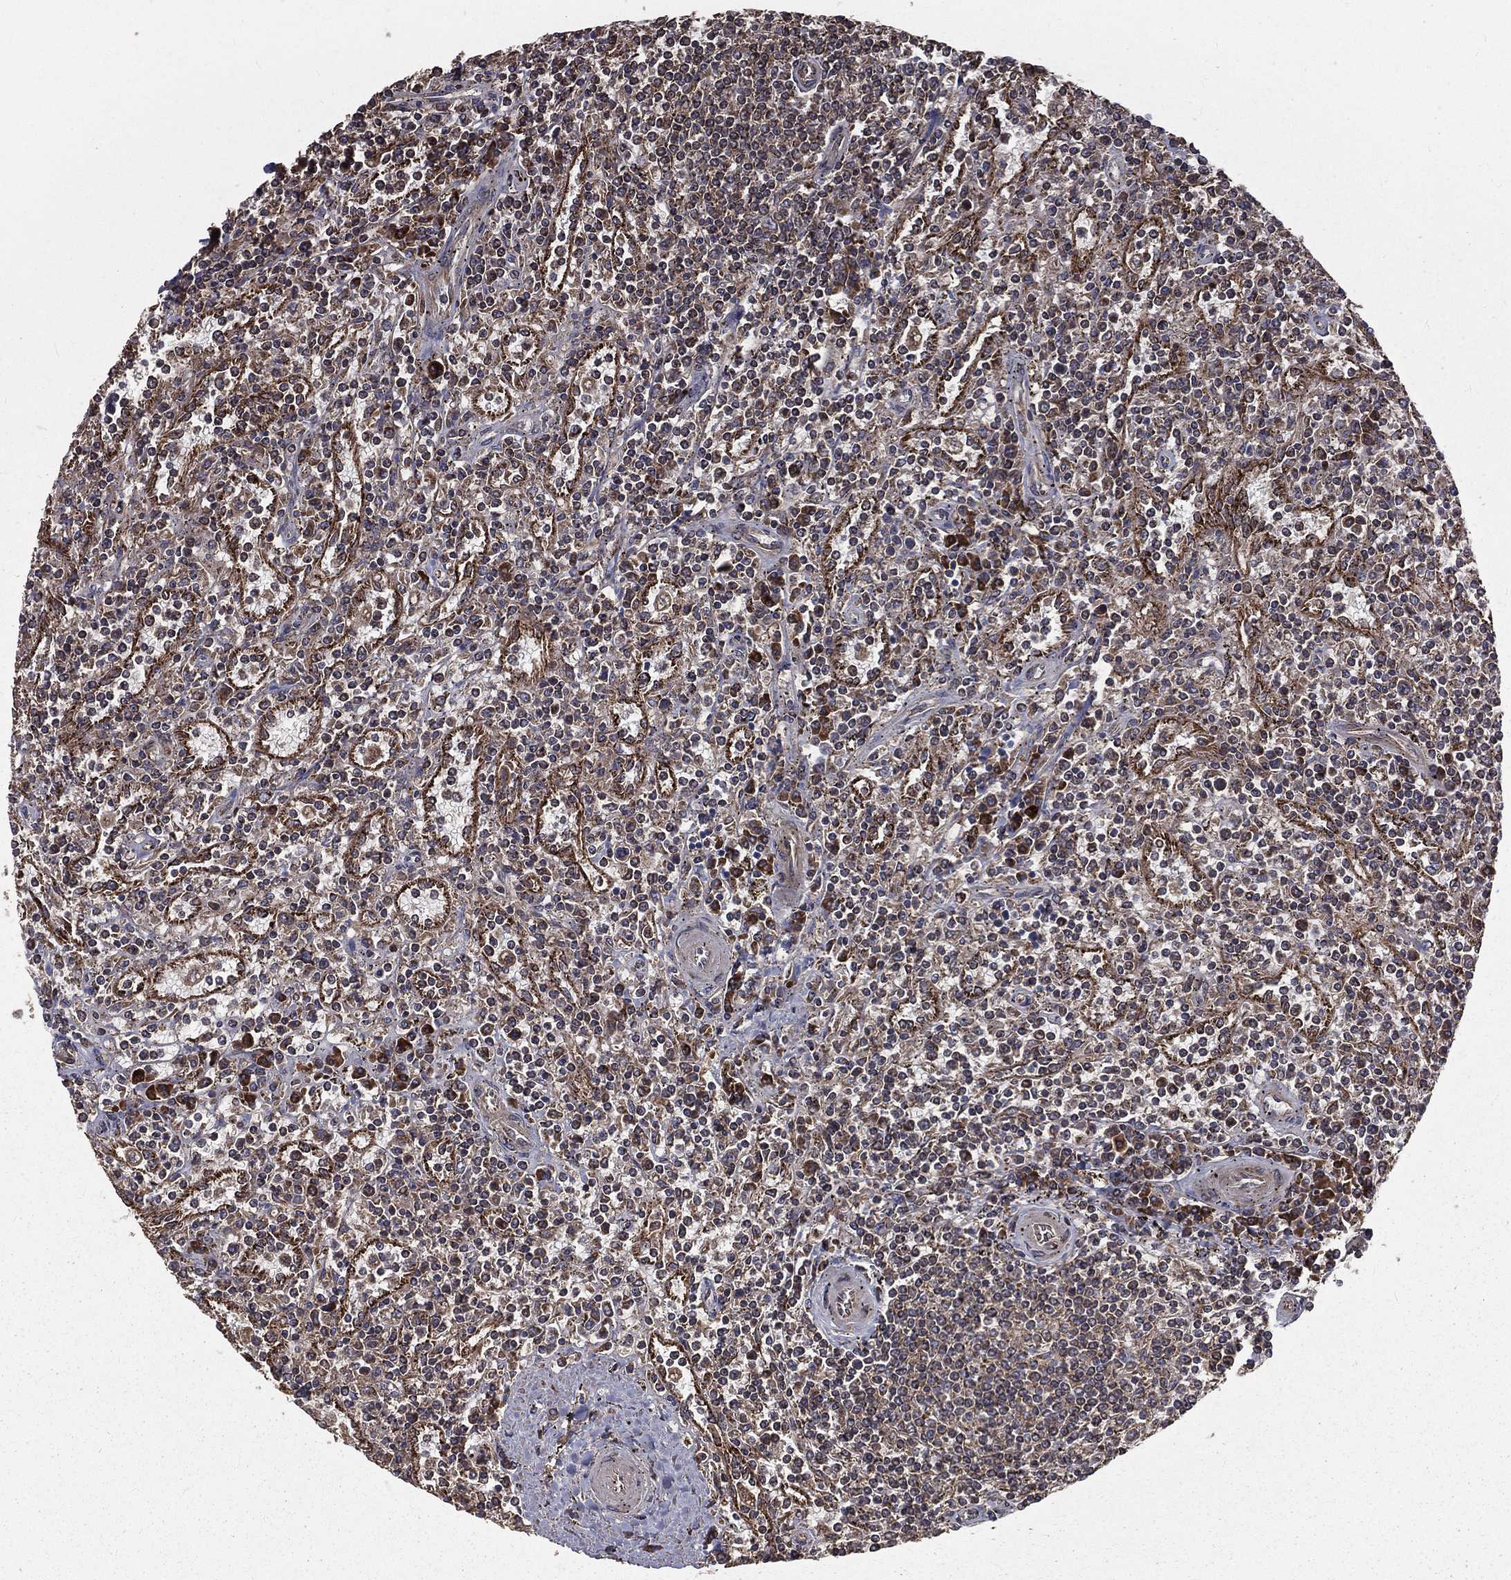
{"staining": {"intensity": "weak", "quantity": "<25%", "location": "cytoplasmic/membranous"}, "tissue": "lymphoma", "cell_type": "Tumor cells", "image_type": "cancer", "snomed": [{"axis": "morphology", "description": "Malignant lymphoma, non-Hodgkin's type, Low grade"}, {"axis": "topography", "description": "Spleen"}], "caption": "Tumor cells are negative for protein expression in human low-grade malignant lymphoma, non-Hodgkin's type.", "gene": "OLFML1", "patient": {"sex": "male", "age": 62}}